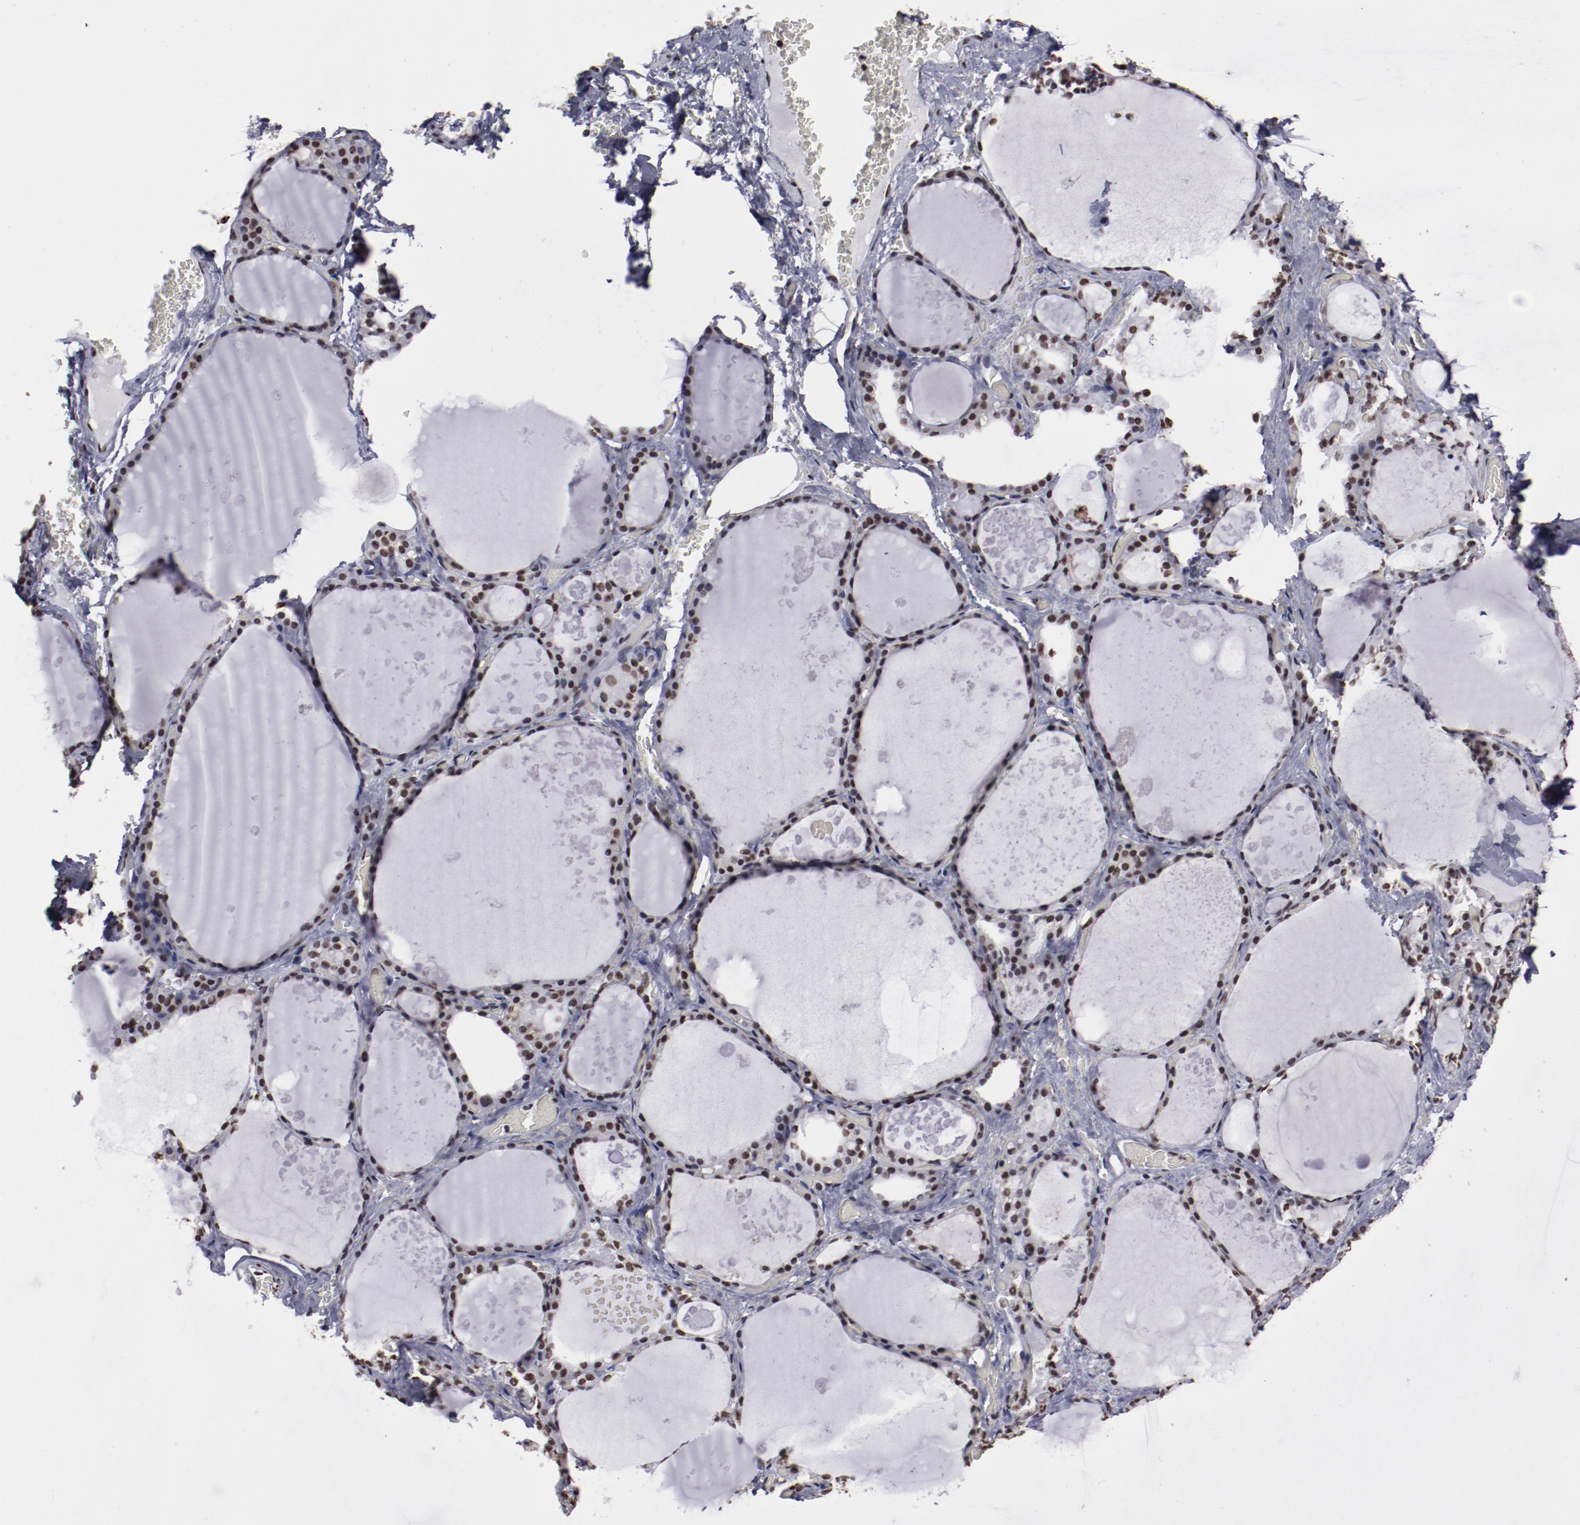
{"staining": {"intensity": "moderate", "quantity": ">75%", "location": "nuclear"}, "tissue": "thyroid gland", "cell_type": "Glandular cells", "image_type": "normal", "snomed": [{"axis": "morphology", "description": "Normal tissue, NOS"}, {"axis": "topography", "description": "Thyroid gland"}], "caption": "This is an image of immunohistochemistry (IHC) staining of normal thyroid gland, which shows moderate expression in the nuclear of glandular cells.", "gene": "HNRNPA1L3", "patient": {"sex": "male", "age": 61}}